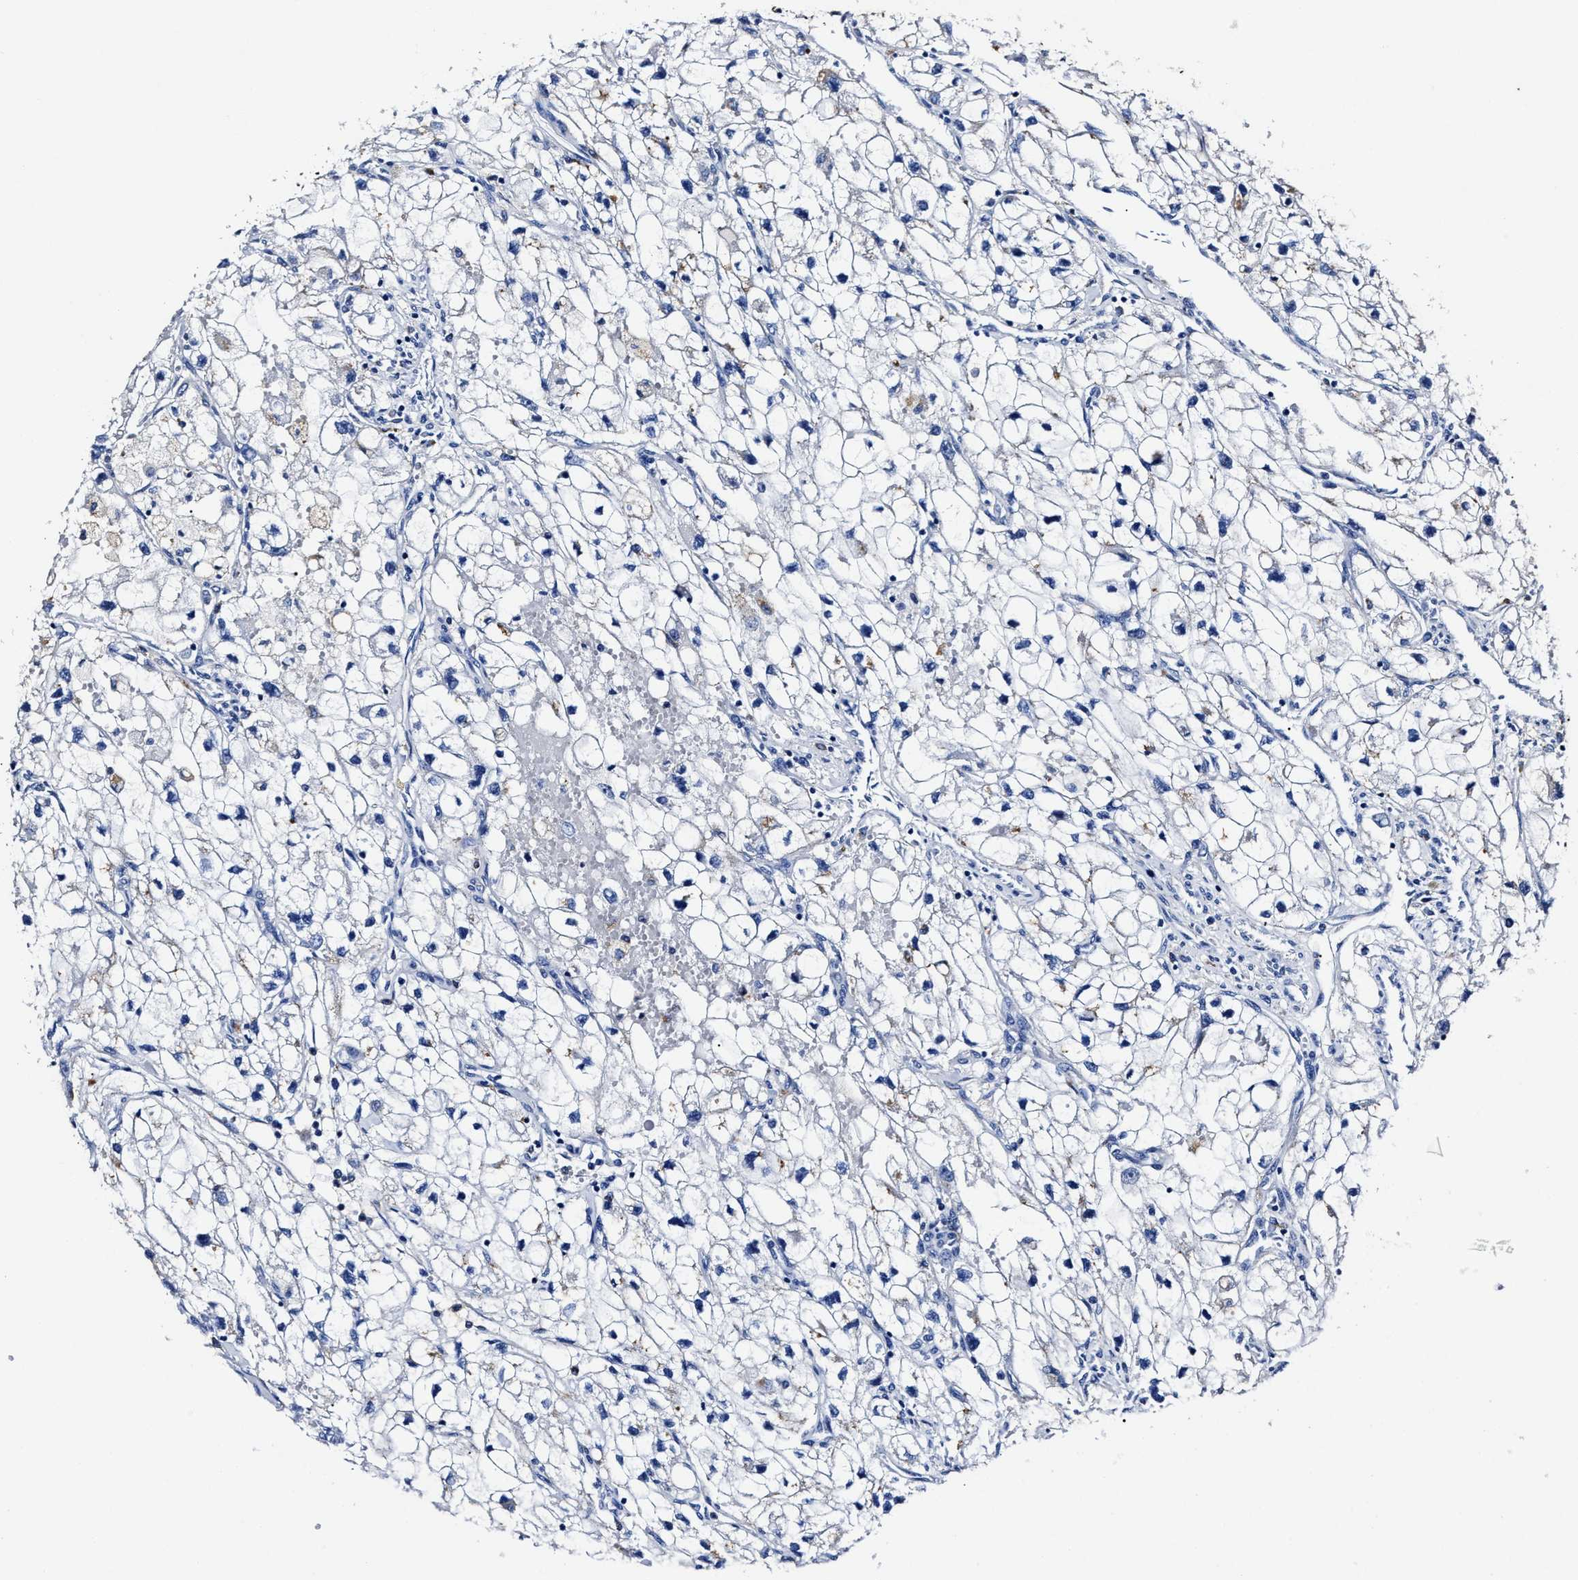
{"staining": {"intensity": "negative", "quantity": "none", "location": "none"}, "tissue": "renal cancer", "cell_type": "Tumor cells", "image_type": "cancer", "snomed": [{"axis": "morphology", "description": "Adenocarcinoma, NOS"}, {"axis": "topography", "description": "Kidney"}], "caption": "A micrograph of human renal cancer (adenocarcinoma) is negative for staining in tumor cells.", "gene": "LAMTOR4", "patient": {"sex": "female", "age": 70}}